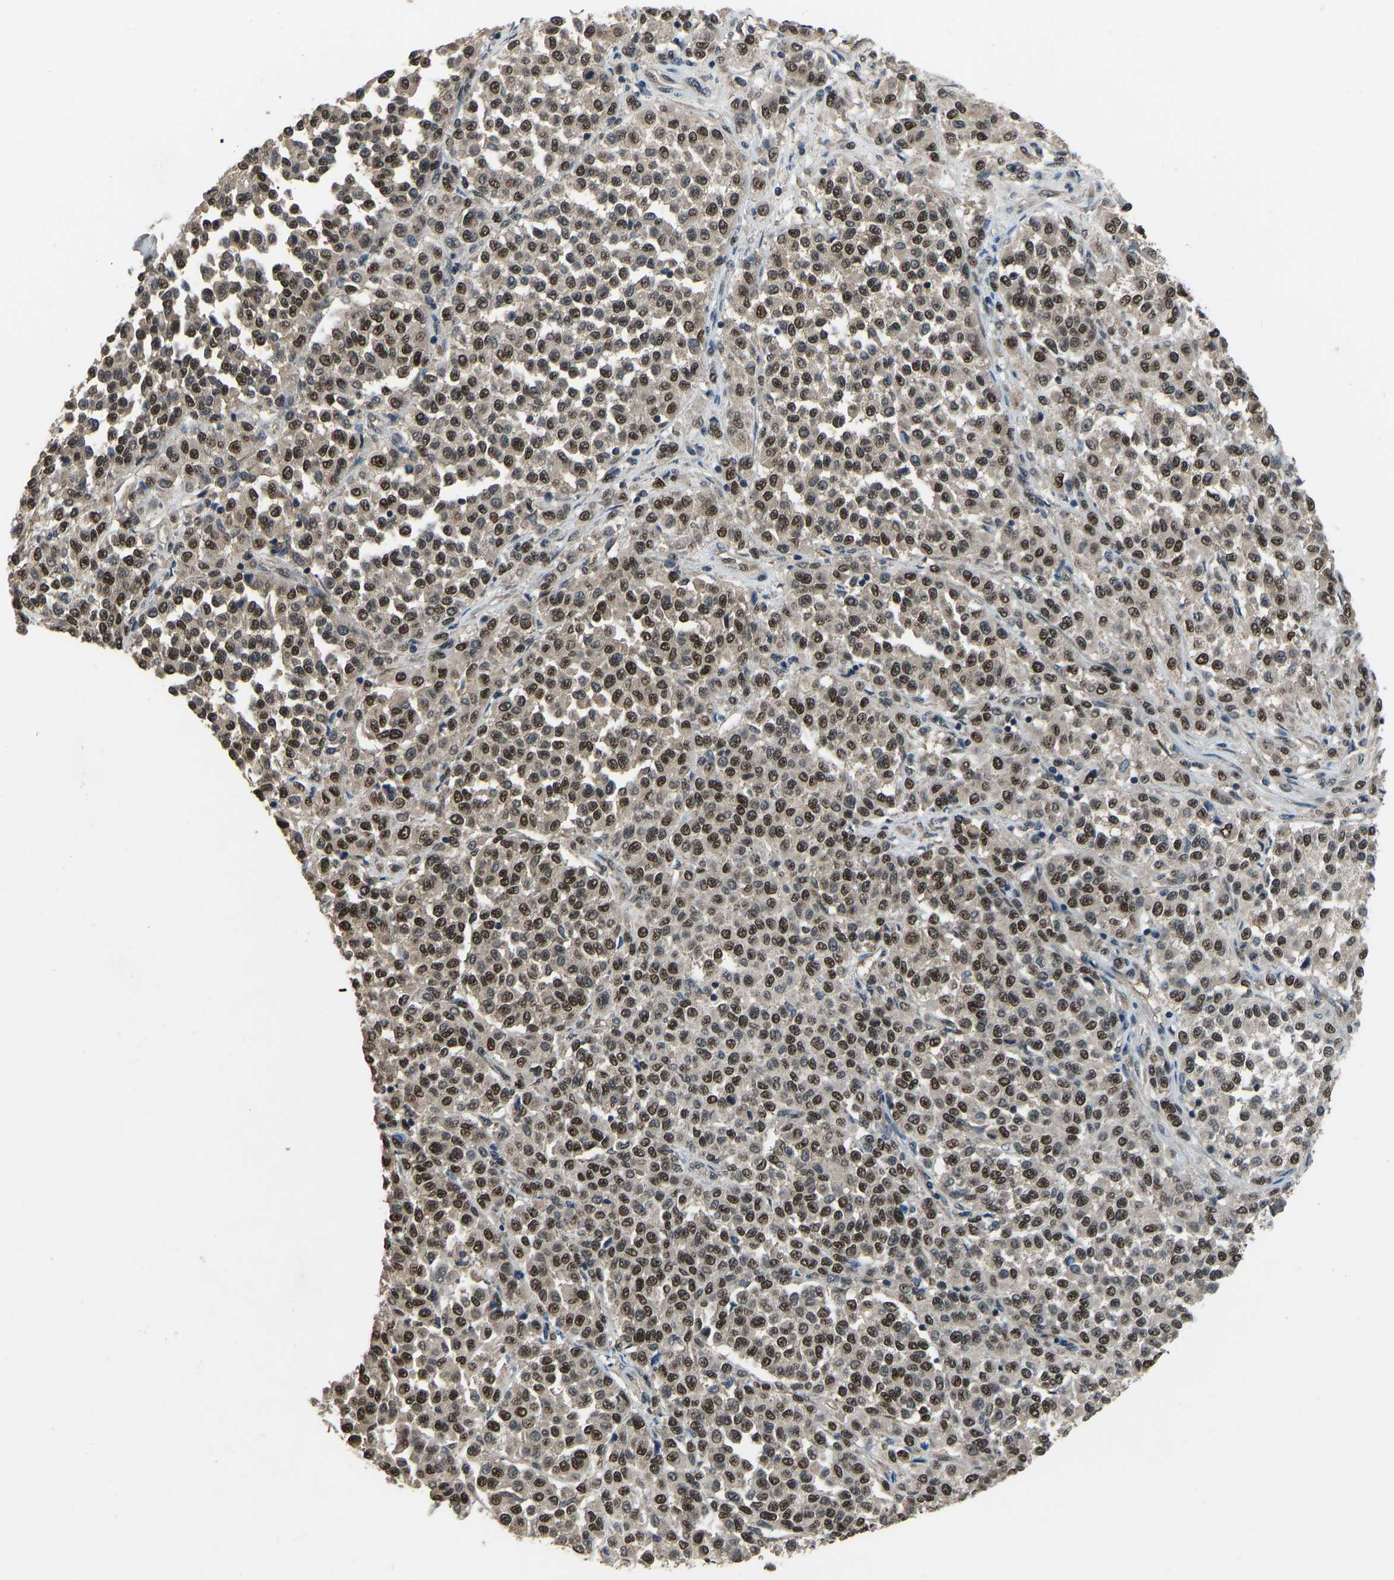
{"staining": {"intensity": "moderate", "quantity": ">75%", "location": "nuclear"}, "tissue": "melanoma", "cell_type": "Tumor cells", "image_type": "cancer", "snomed": [{"axis": "morphology", "description": "Malignant melanoma, Metastatic site"}, {"axis": "topography", "description": "Pancreas"}], "caption": "Melanoma tissue reveals moderate nuclear expression in approximately >75% of tumor cells, visualized by immunohistochemistry.", "gene": "TOX4", "patient": {"sex": "female", "age": 30}}